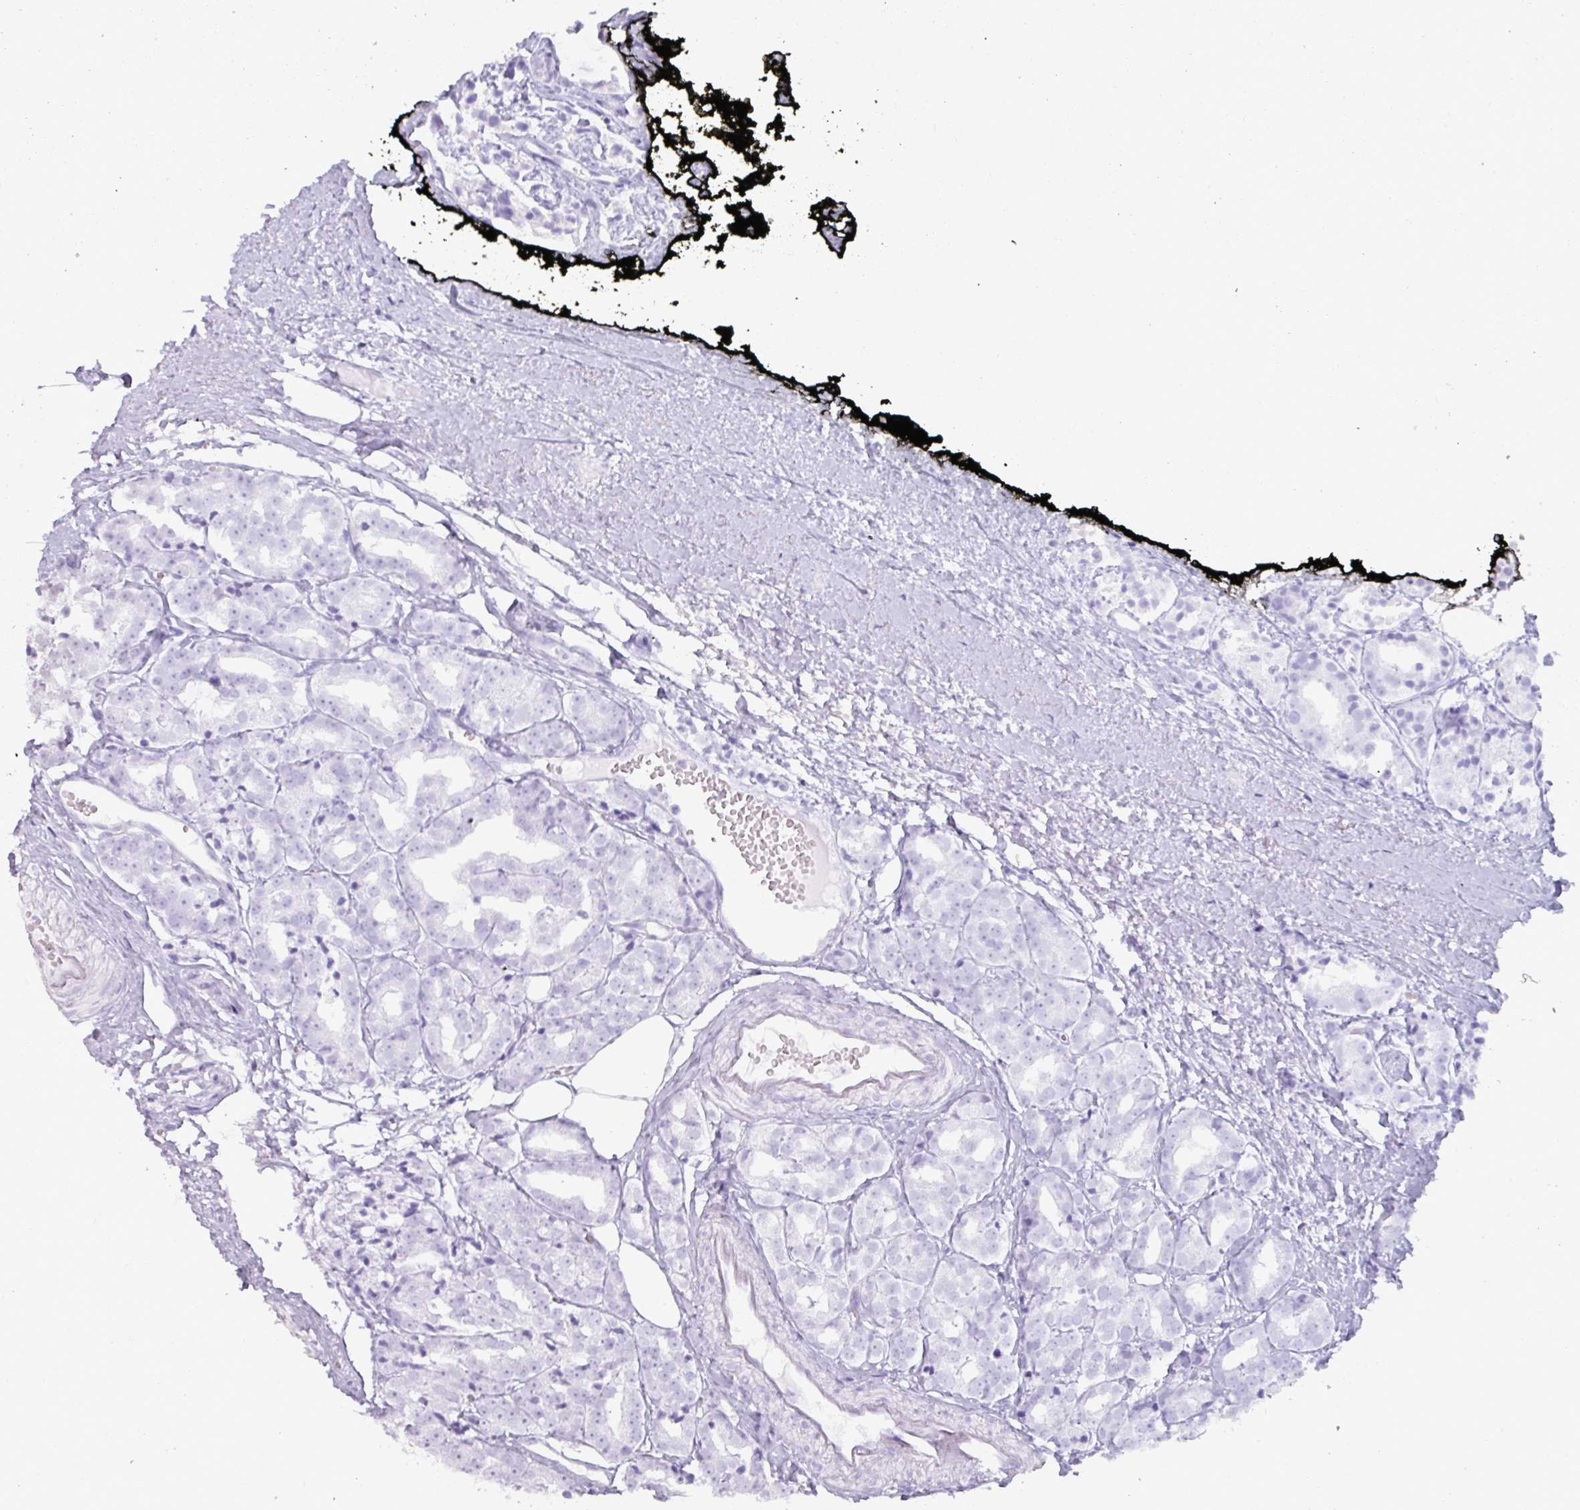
{"staining": {"intensity": "moderate", "quantity": "25%-75%", "location": "nuclear"}, "tissue": "prostate cancer", "cell_type": "Tumor cells", "image_type": "cancer", "snomed": [{"axis": "morphology", "description": "Adenocarcinoma, High grade"}, {"axis": "topography", "description": "Prostate"}], "caption": "There is medium levels of moderate nuclear expression in tumor cells of prostate cancer (adenocarcinoma (high-grade)), as demonstrated by immunohistochemical staining (brown color).", "gene": "SIK3", "patient": {"sex": "male", "age": 71}}